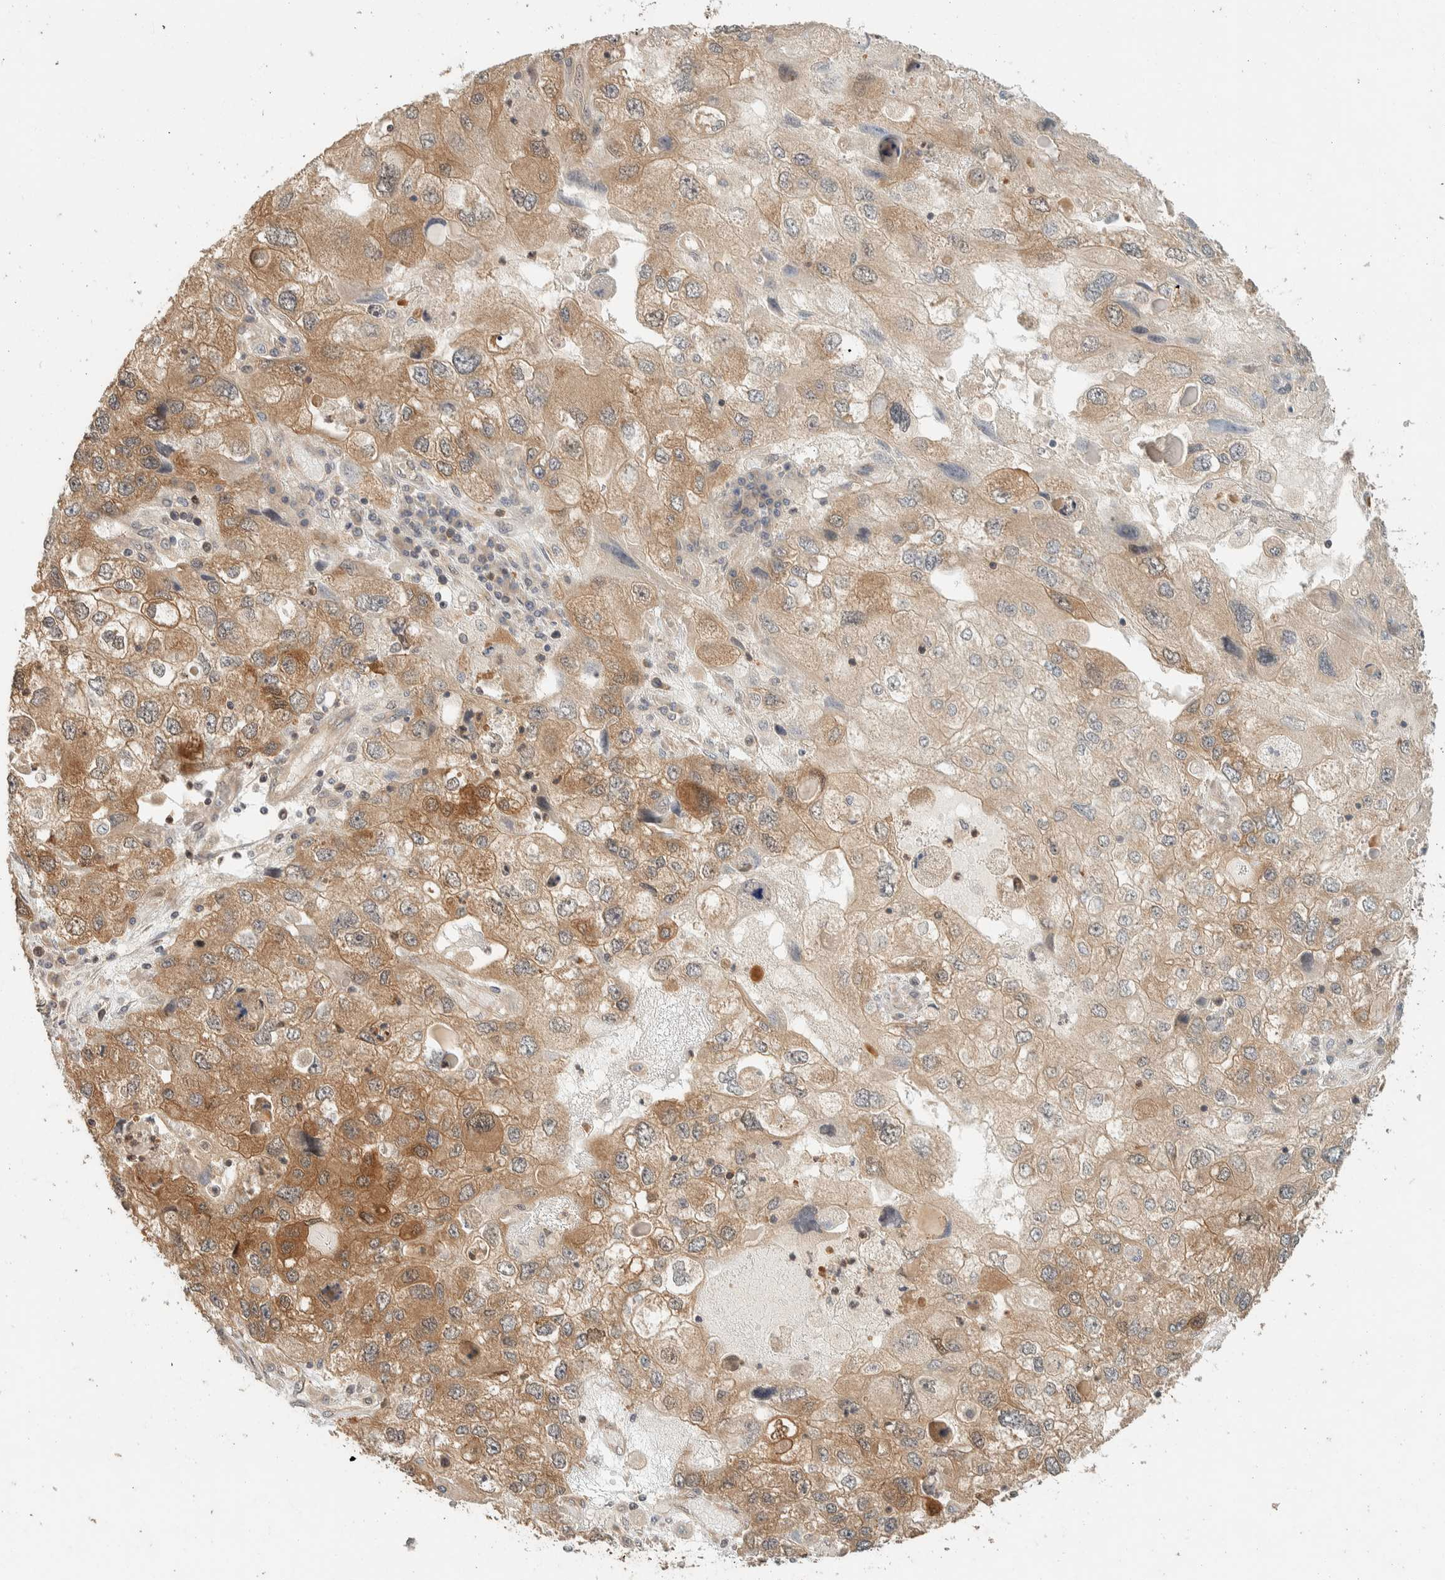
{"staining": {"intensity": "moderate", "quantity": ">75%", "location": "cytoplasmic/membranous"}, "tissue": "endometrial cancer", "cell_type": "Tumor cells", "image_type": "cancer", "snomed": [{"axis": "morphology", "description": "Adenocarcinoma, NOS"}, {"axis": "topography", "description": "Endometrium"}], "caption": "Endometrial cancer (adenocarcinoma) stained for a protein displays moderate cytoplasmic/membranous positivity in tumor cells.", "gene": "ADSS2", "patient": {"sex": "female", "age": 49}}